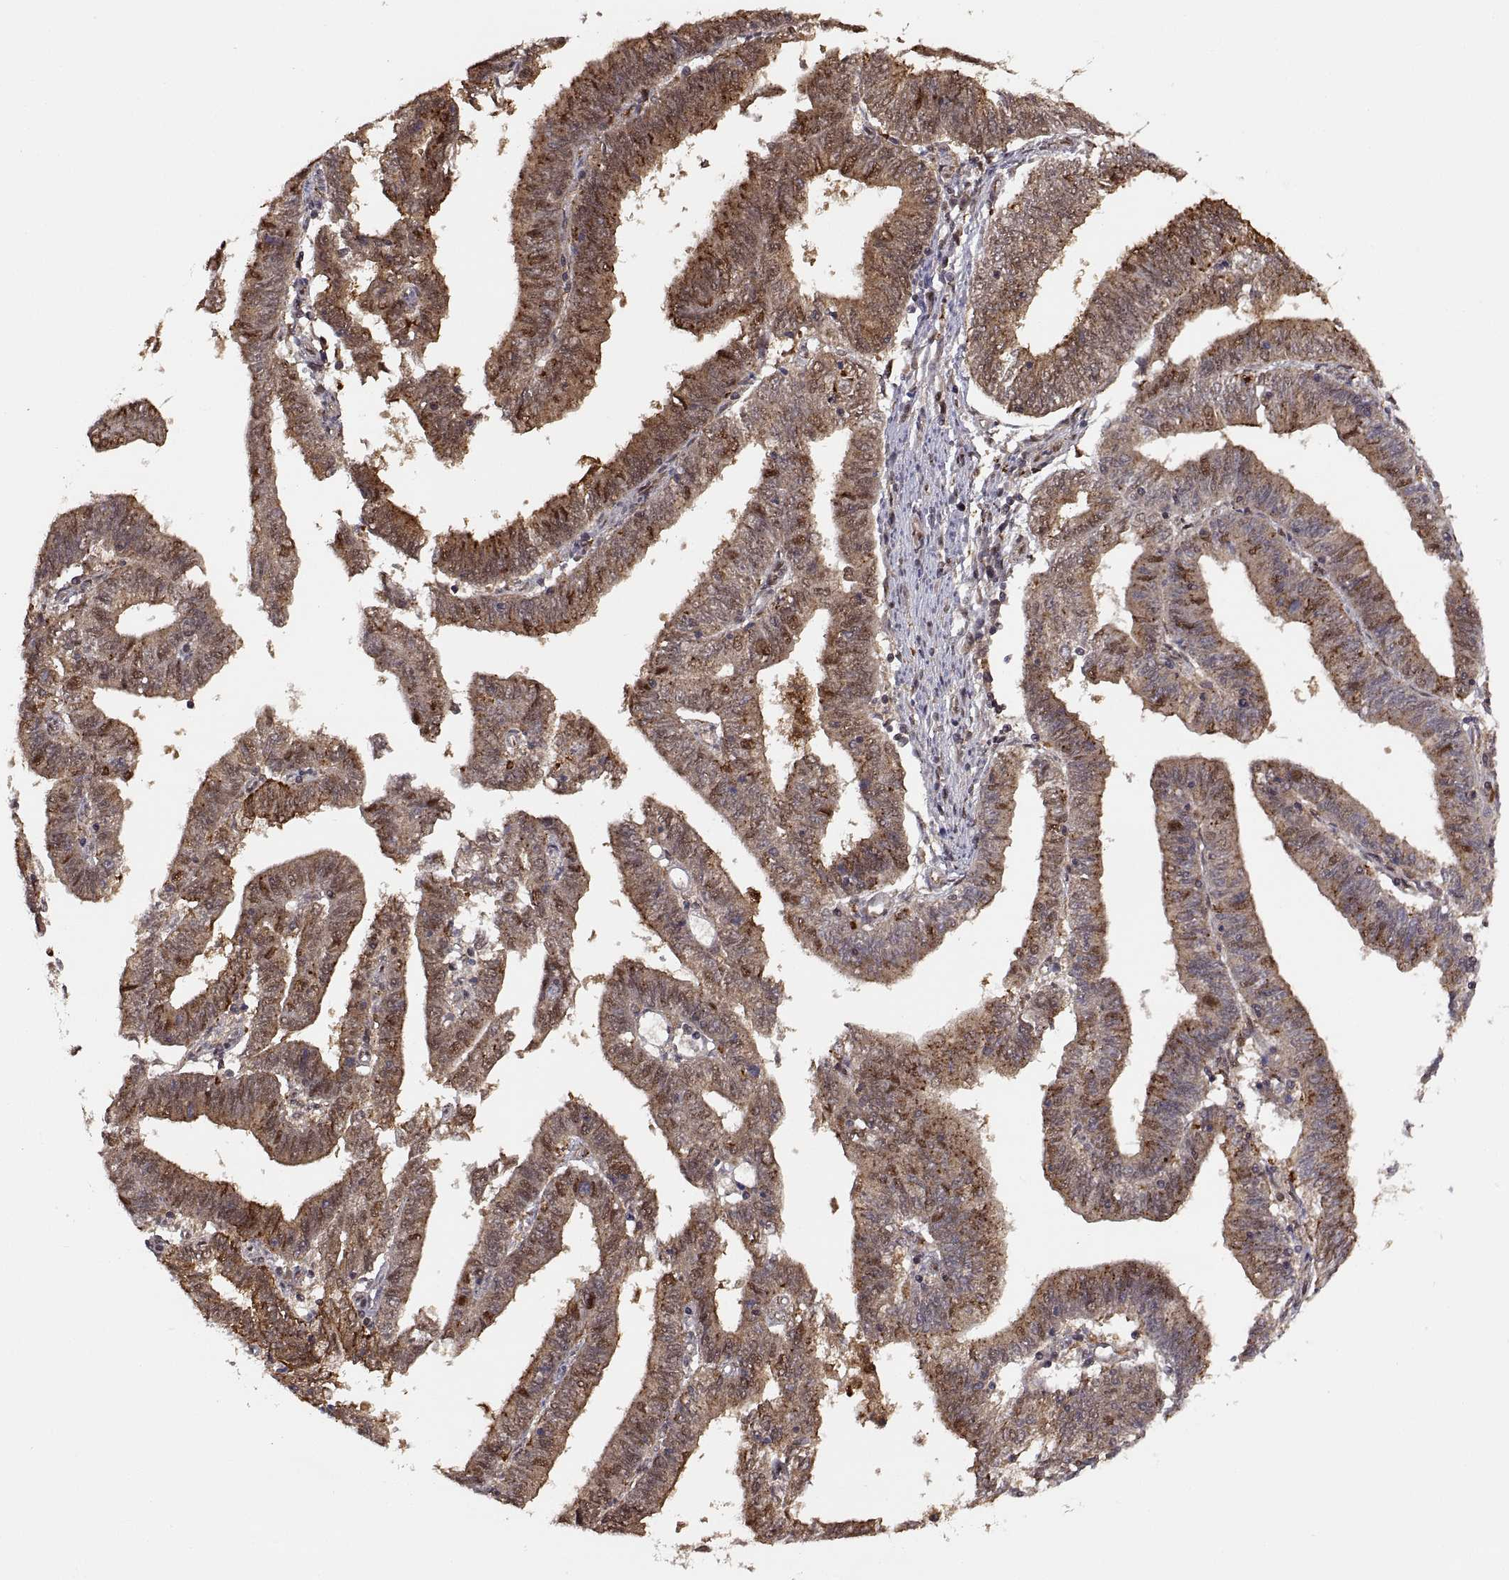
{"staining": {"intensity": "strong", "quantity": "25%-75%", "location": "cytoplasmic/membranous"}, "tissue": "endometrial cancer", "cell_type": "Tumor cells", "image_type": "cancer", "snomed": [{"axis": "morphology", "description": "Adenocarcinoma, NOS"}, {"axis": "topography", "description": "Endometrium"}], "caption": "The photomicrograph exhibits a brown stain indicating the presence of a protein in the cytoplasmic/membranous of tumor cells in adenocarcinoma (endometrial).", "gene": "PSMC2", "patient": {"sex": "female", "age": 82}}